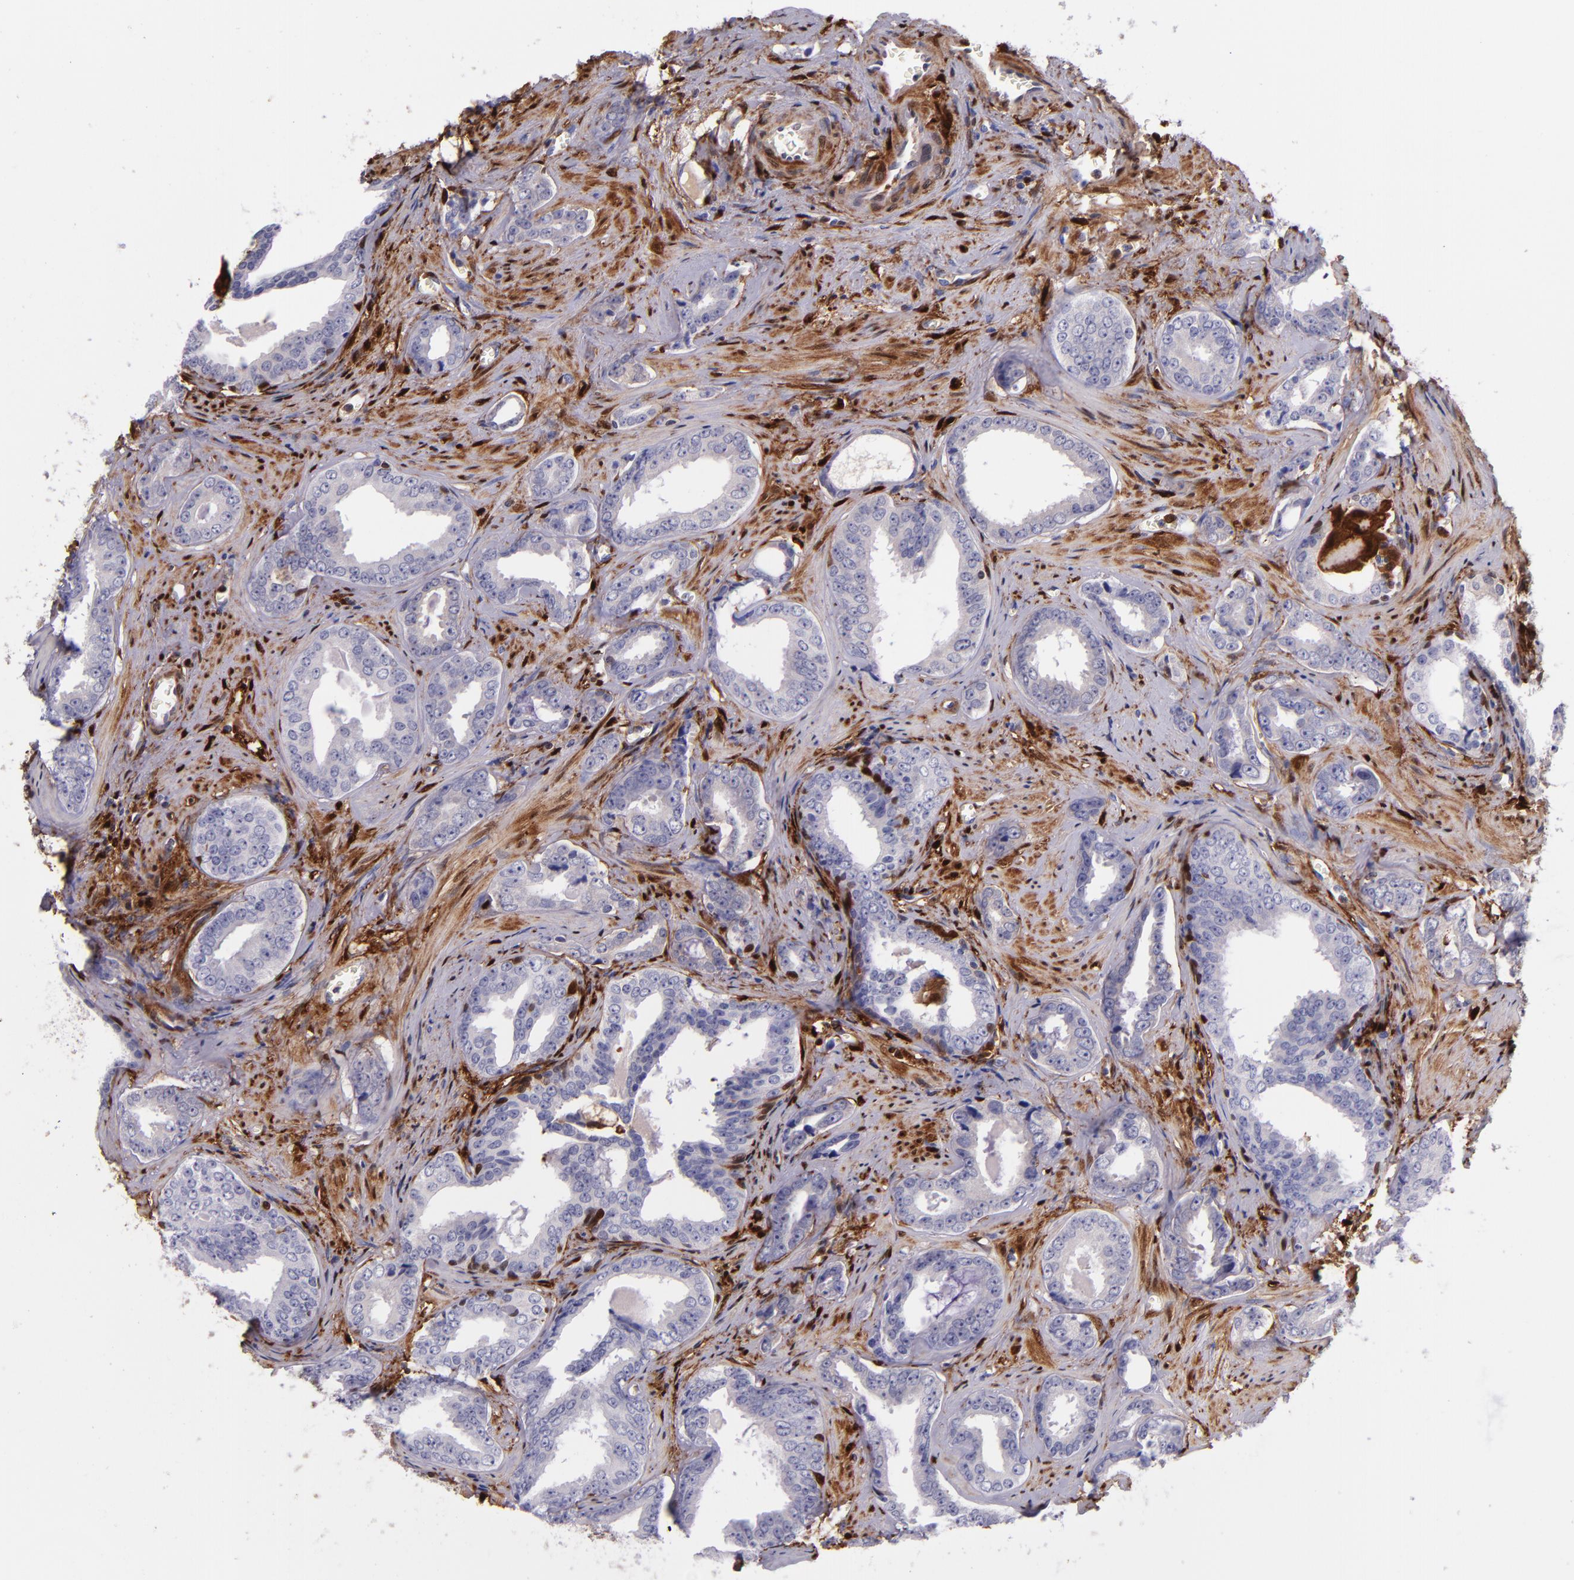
{"staining": {"intensity": "negative", "quantity": "none", "location": "none"}, "tissue": "prostate cancer", "cell_type": "Tumor cells", "image_type": "cancer", "snomed": [{"axis": "morphology", "description": "Adenocarcinoma, Medium grade"}, {"axis": "topography", "description": "Prostate"}], "caption": "Tumor cells are negative for brown protein staining in prostate cancer (medium-grade adenocarcinoma). The staining was performed using DAB (3,3'-diaminobenzidine) to visualize the protein expression in brown, while the nuclei were stained in blue with hematoxylin (Magnification: 20x).", "gene": "LGALS1", "patient": {"sex": "male", "age": 79}}